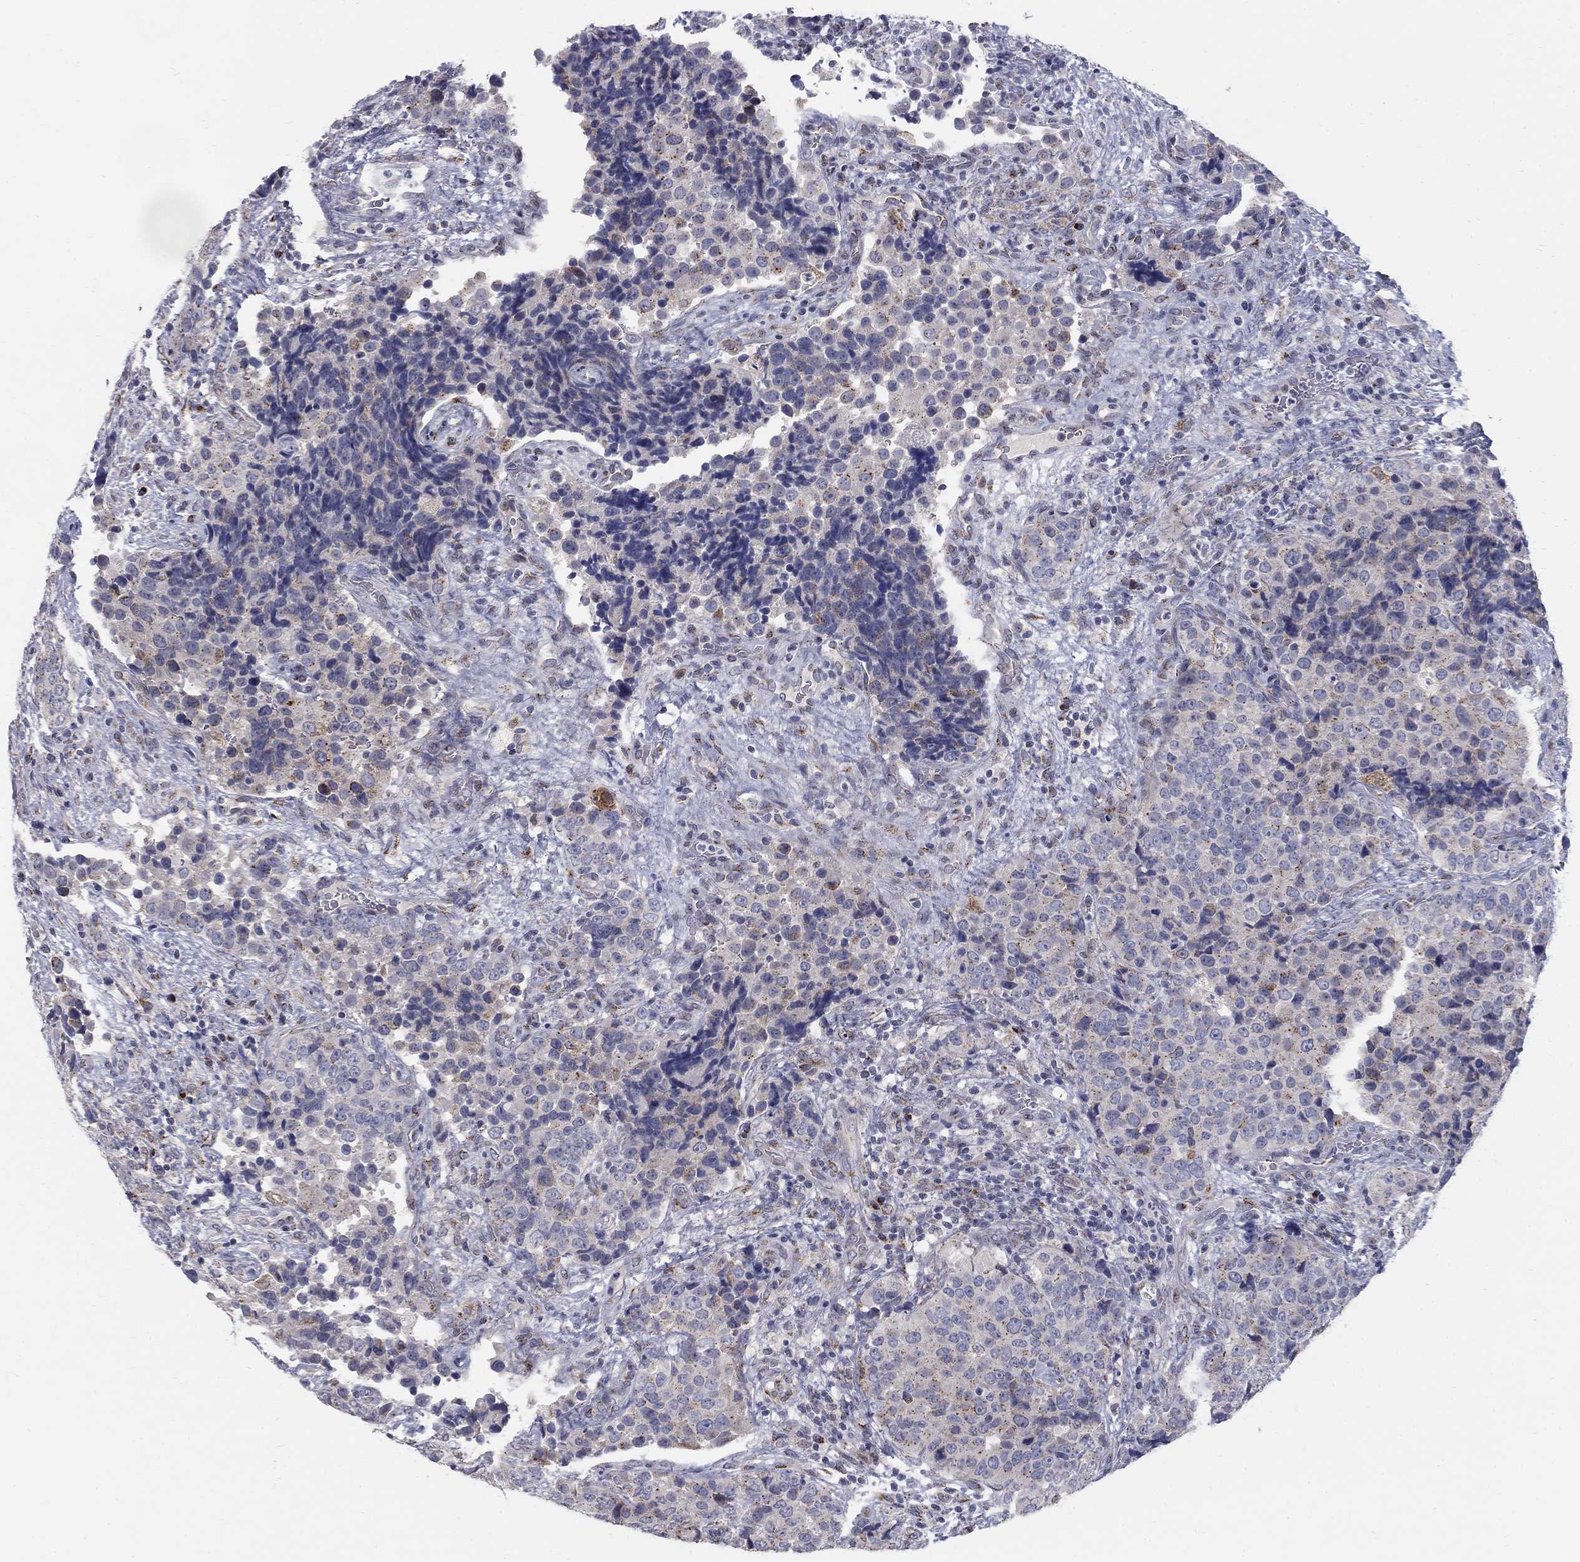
{"staining": {"intensity": "moderate", "quantity": "<25%", "location": "cytoplasmic/membranous"}, "tissue": "urothelial cancer", "cell_type": "Tumor cells", "image_type": "cancer", "snomed": [{"axis": "morphology", "description": "Urothelial carcinoma, NOS"}, {"axis": "topography", "description": "Urinary bladder"}], "caption": "Immunohistochemistry histopathology image of transitional cell carcinoma stained for a protein (brown), which exhibits low levels of moderate cytoplasmic/membranous expression in about <25% of tumor cells.", "gene": "PANK3", "patient": {"sex": "male", "age": 52}}